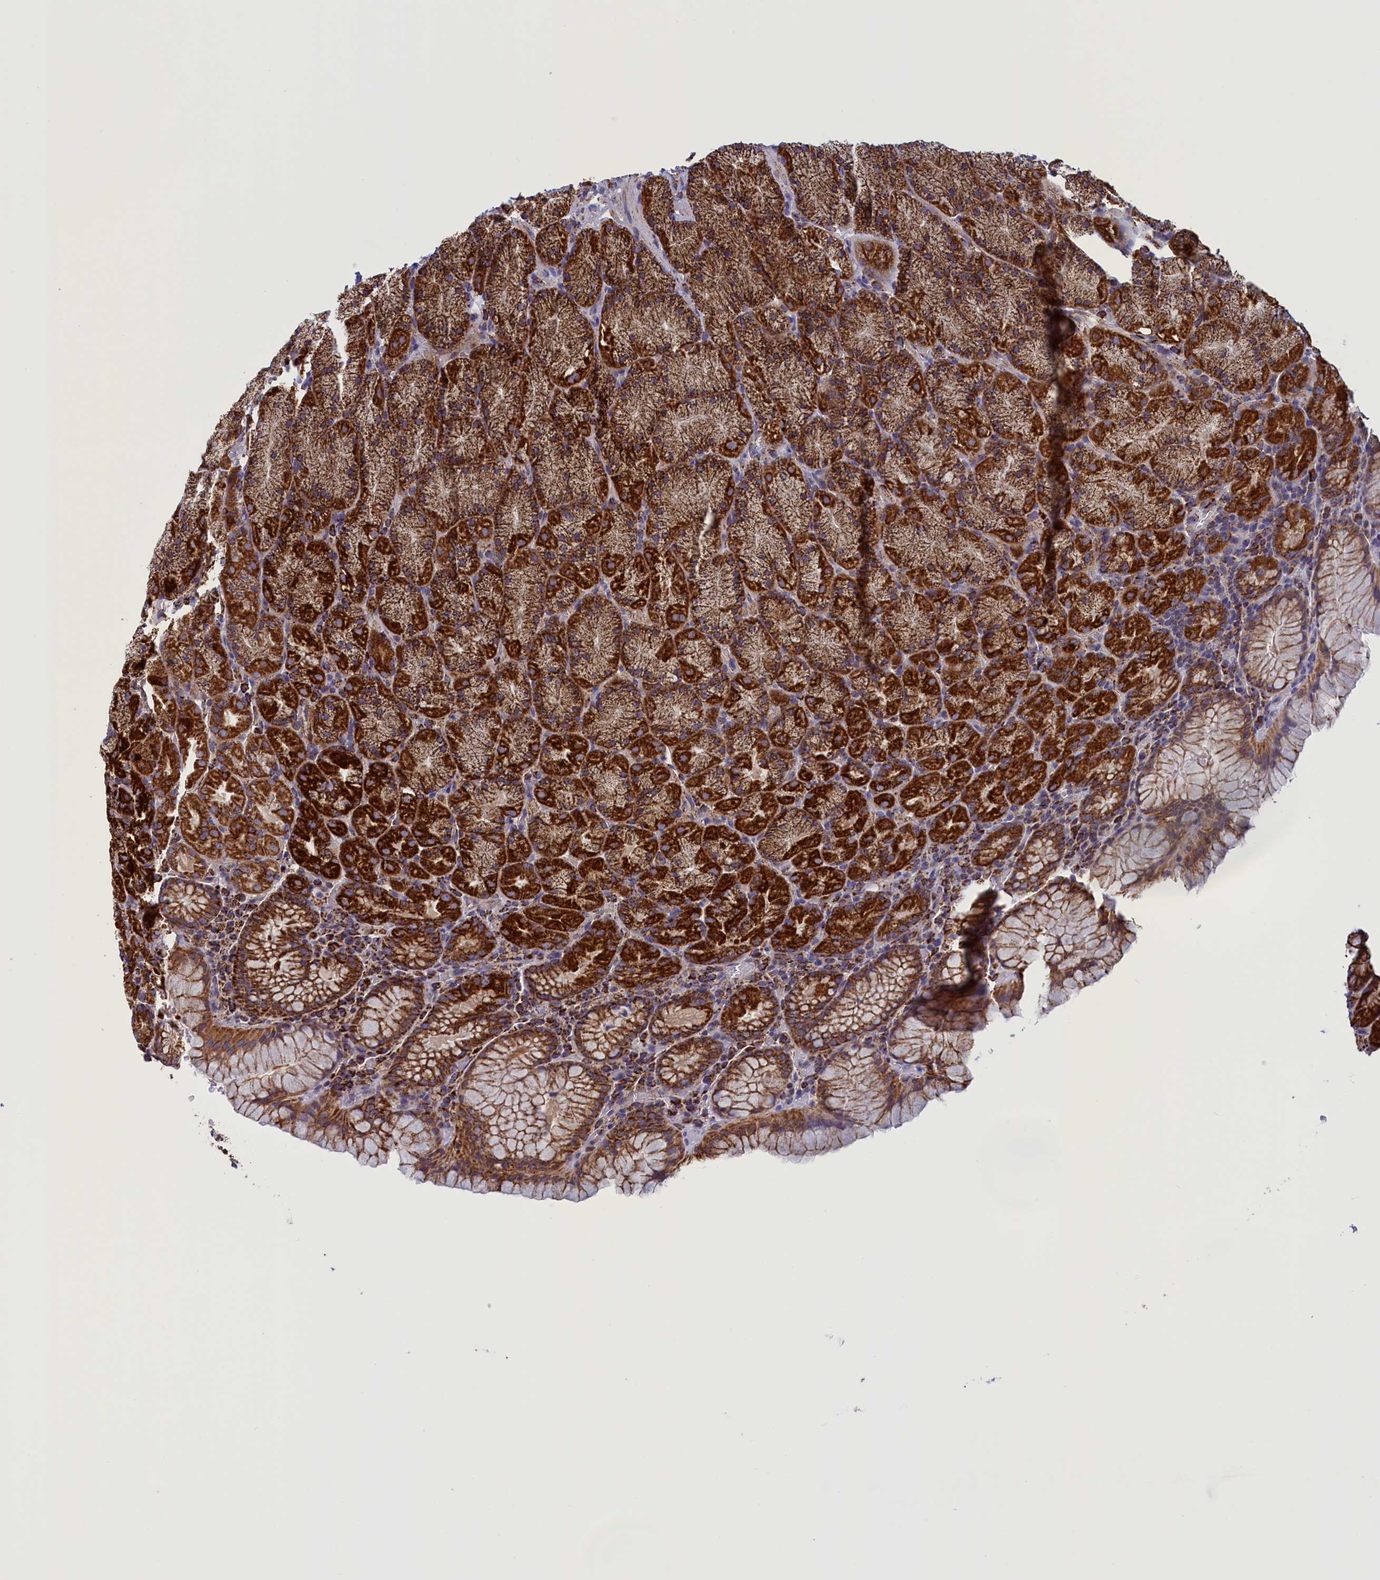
{"staining": {"intensity": "strong", "quantity": ">75%", "location": "cytoplasmic/membranous"}, "tissue": "stomach", "cell_type": "Glandular cells", "image_type": "normal", "snomed": [{"axis": "morphology", "description": "Normal tissue, NOS"}, {"axis": "topography", "description": "Stomach, upper"}, {"axis": "topography", "description": "Stomach, lower"}], "caption": "Immunohistochemistry histopathology image of normal stomach: human stomach stained using IHC displays high levels of strong protein expression localized specifically in the cytoplasmic/membranous of glandular cells, appearing as a cytoplasmic/membranous brown color.", "gene": "ISOC2", "patient": {"sex": "male", "age": 80}}